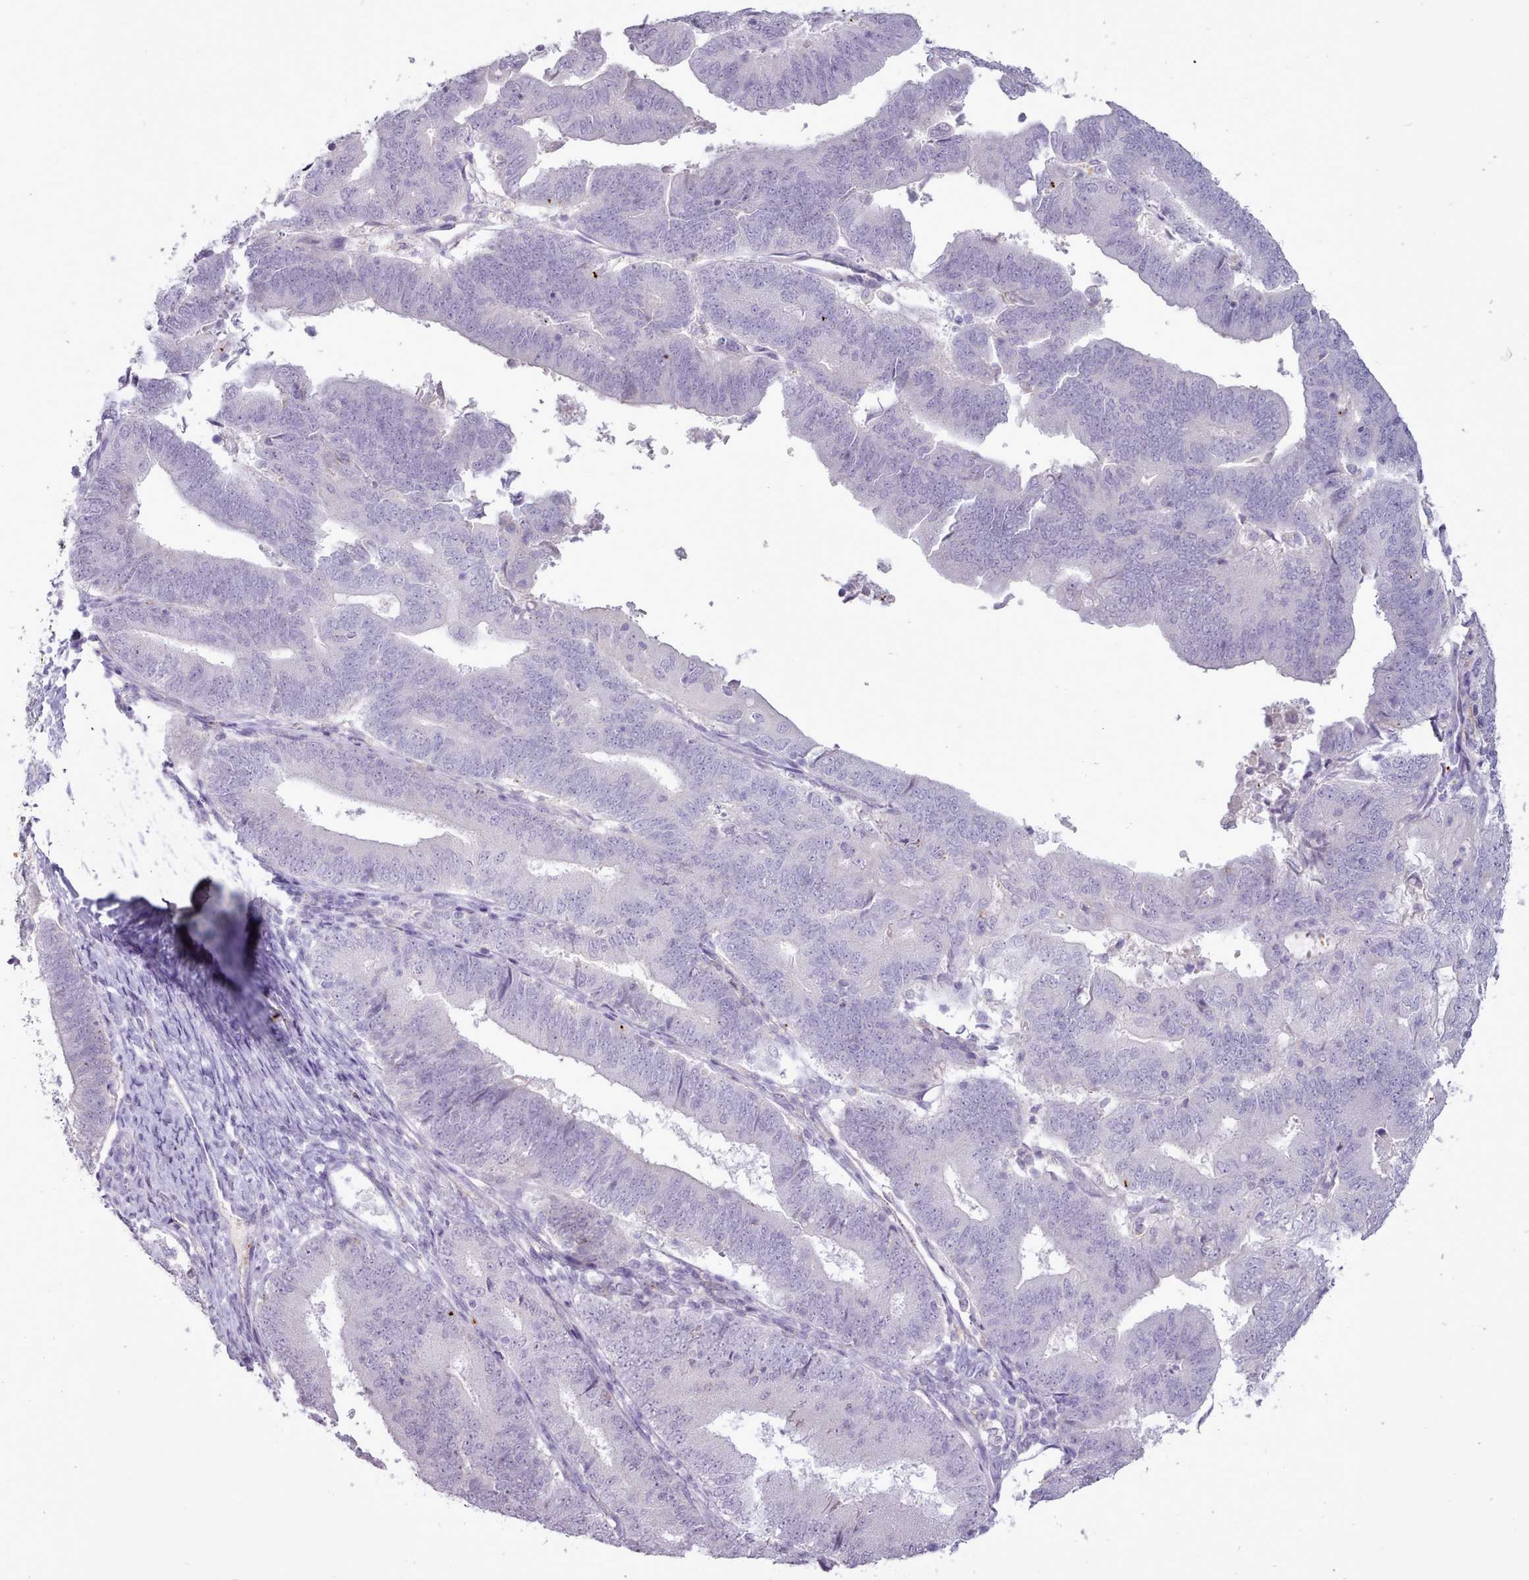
{"staining": {"intensity": "negative", "quantity": "none", "location": "none"}, "tissue": "endometrial cancer", "cell_type": "Tumor cells", "image_type": "cancer", "snomed": [{"axis": "morphology", "description": "Adenocarcinoma, NOS"}, {"axis": "topography", "description": "Endometrium"}], "caption": "High magnification brightfield microscopy of endometrial cancer stained with DAB (brown) and counterstained with hematoxylin (blue): tumor cells show no significant expression. Brightfield microscopy of immunohistochemistry (IHC) stained with DAB (brown) and hematoxylin (blue), captured at high magnification.", "gene": "ATRAID", "patient": {"sex": "female", "age": 70}}